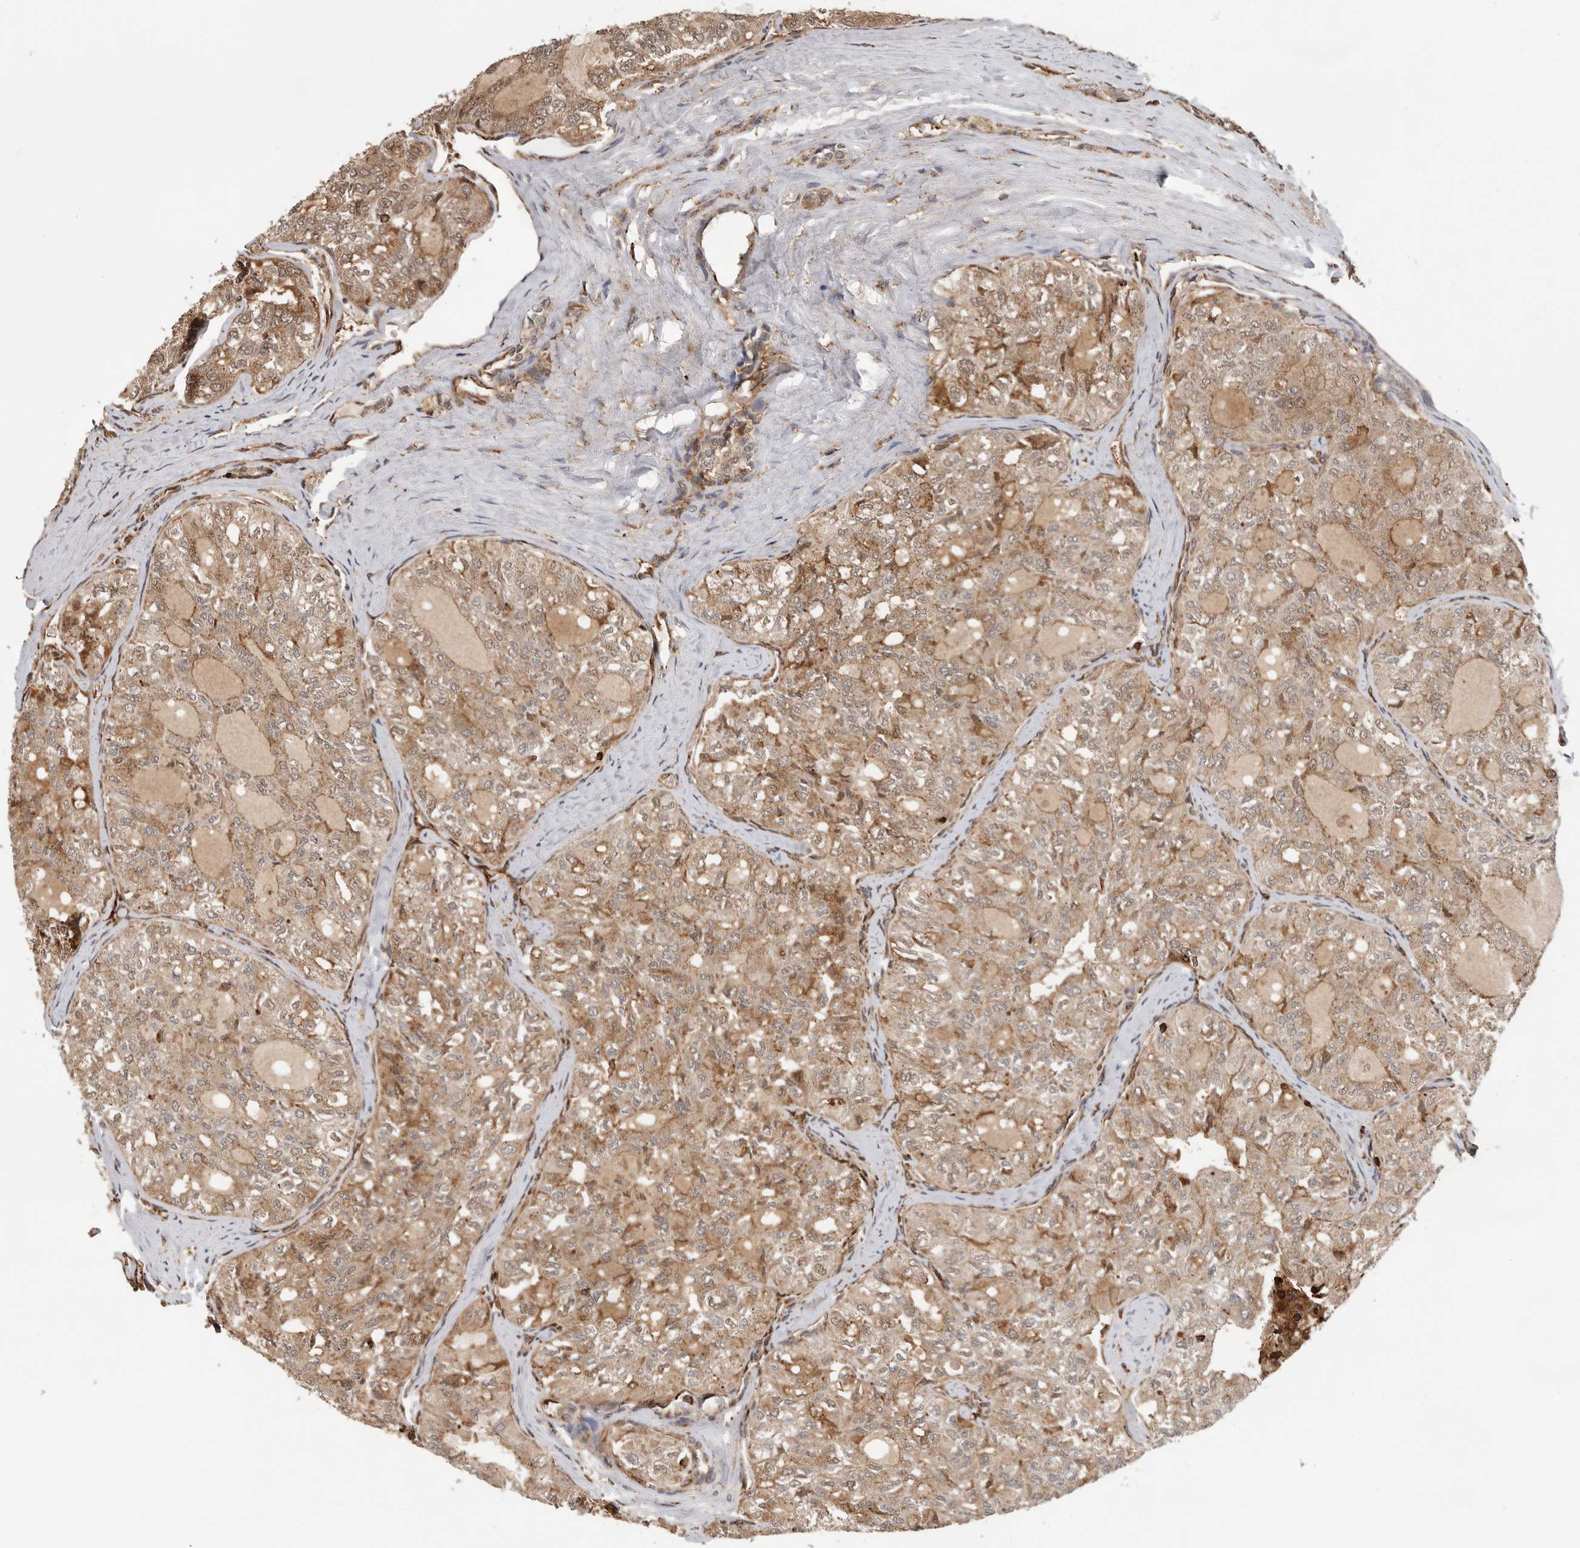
{"staining": {"intensity": "moderate", "quantity": ">75%", "location": "cytoplasmic/membranous"}, "tissue": "thyroid cancer", "cell_type": "Tumor cells", "image_type": "cancer", "snomed": [{"axis": "morphology", "description": "Follicular adenoma carcinoma, NOS"}, {"axis": "topography", "description": "Thyroid gland"}], "caption": "Moderate cytoplasmic/membranous expression is present in approximately >75% of tumor cells in follicular adenoma carcinoma (thyroid).", "gene": "RNF157", "patient": {"sex": "male", "age": 75}}